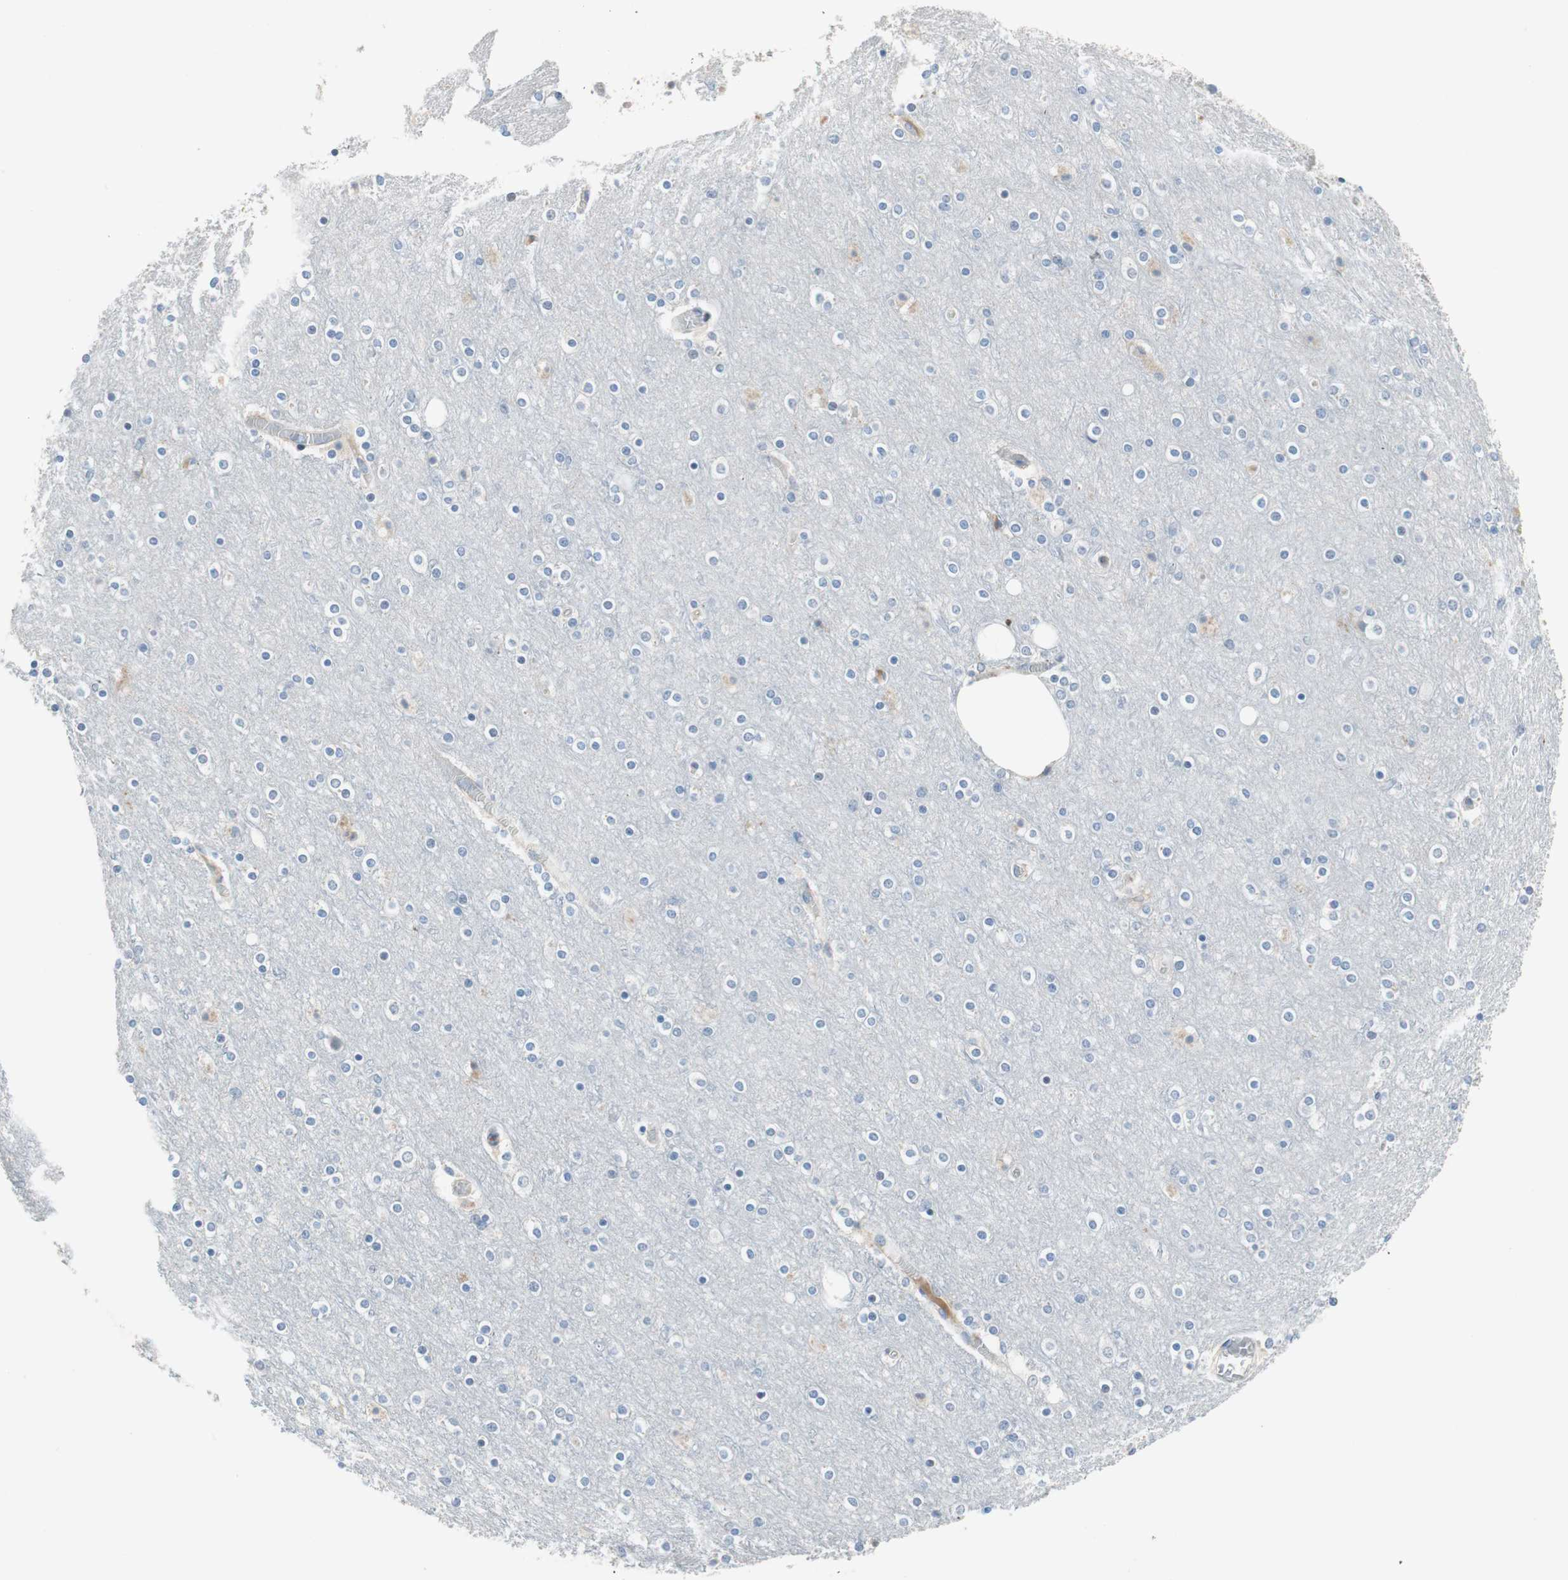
{"staining": {"intensity": "negative", "quantity": "none", "location": "none"}, "tissue": "cerebral cortex", "cell_type": "Endothelial cells", "image_type": "normal", "snomed": [{"axis": "morphology", "description": "Normal tissue, NOS"}, {"axis": "topography", "description": "Cerebral cortex"}], "caption": "Cerebral cortex was stained to show a protein in brown. There is no significant expression in endothelial cells. (Brightfield microscopy of DAB immunohistochemistry (IHC) at high magnification).", "gene": "PDZK1", "patient": {"sex": "female", "age": 54}}